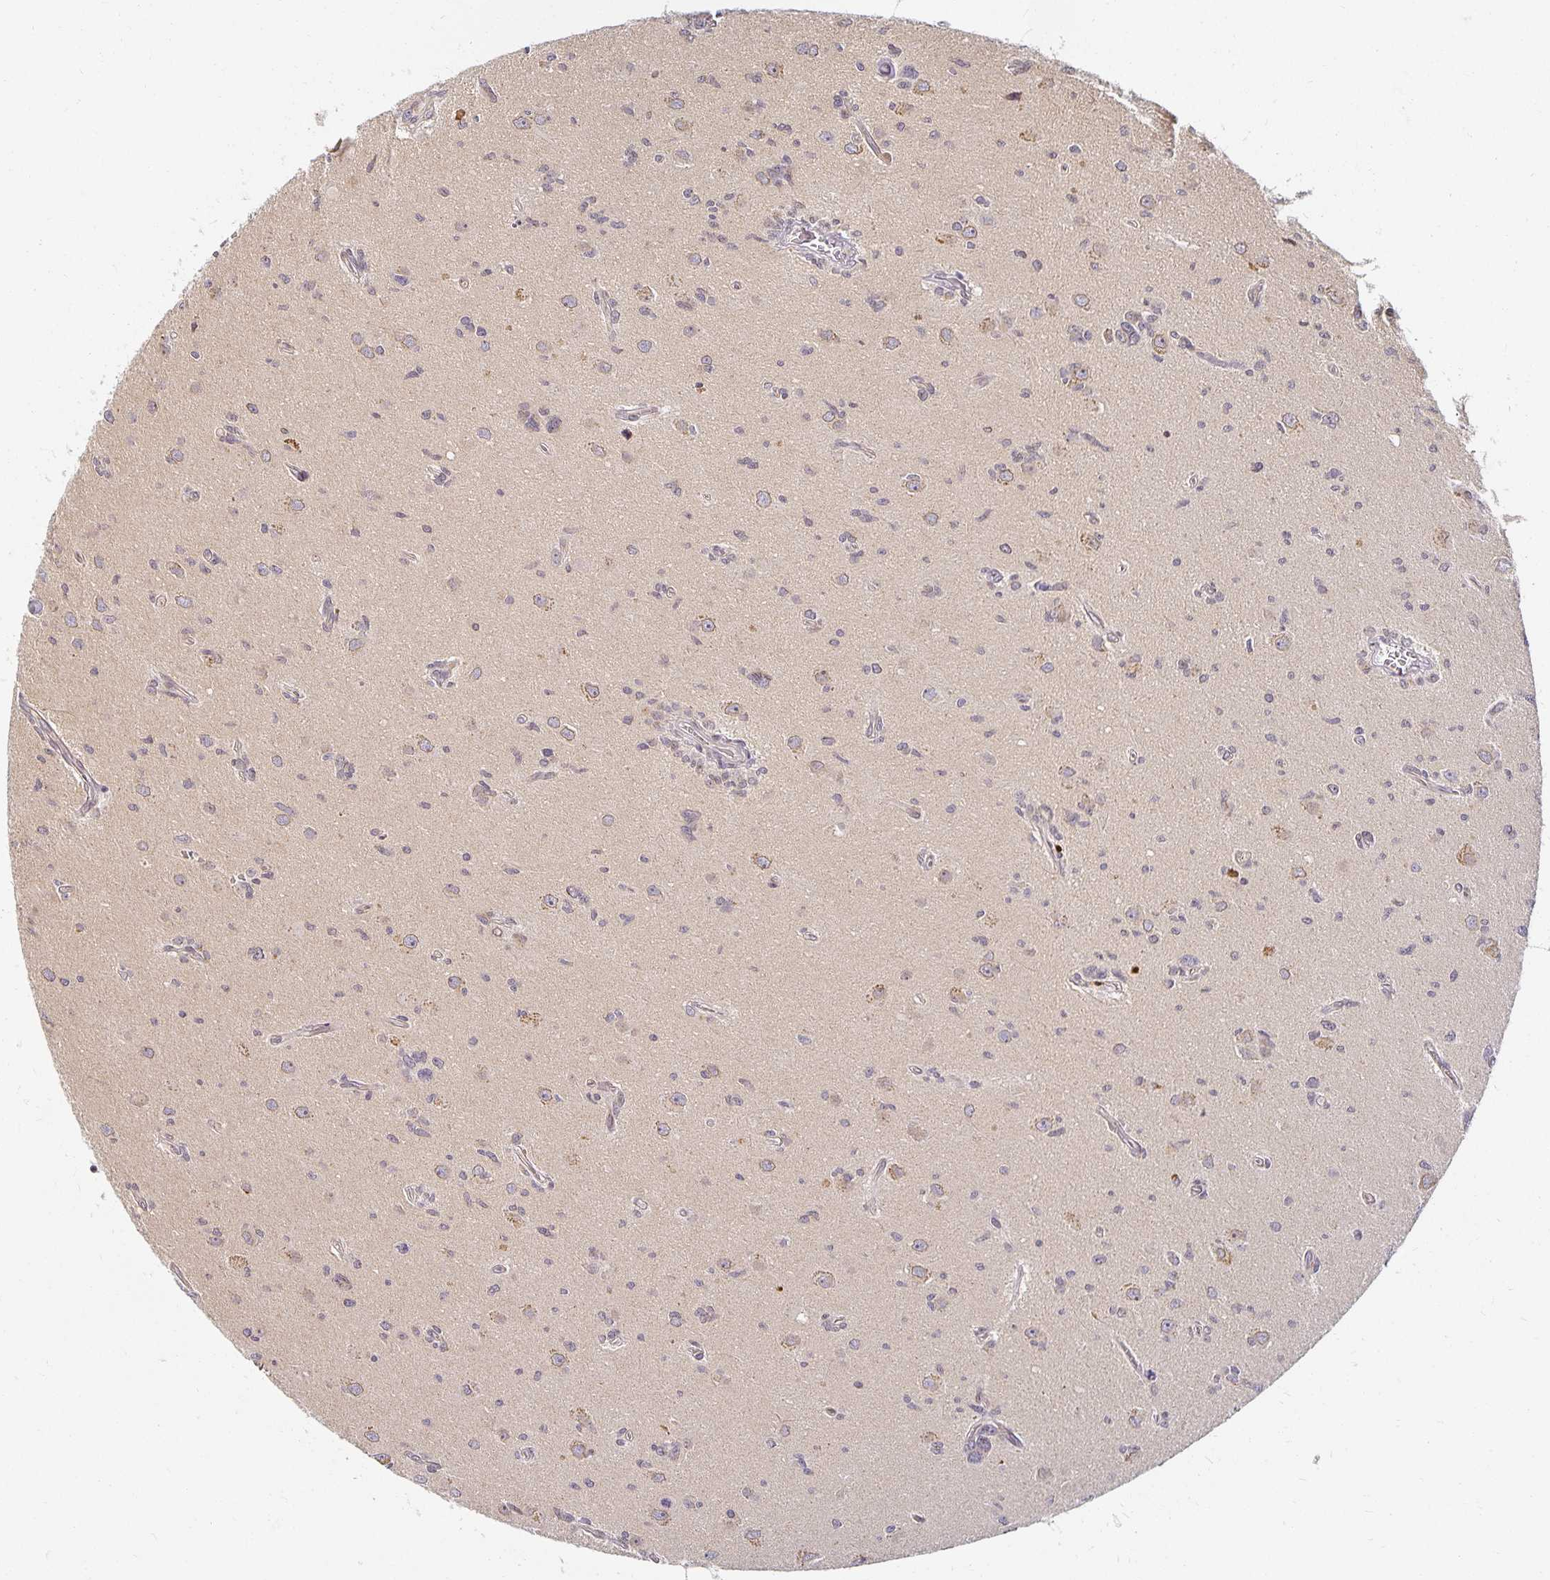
{"staining": {"intensity": "weak", "quantity": "<25%", "location": "cytoplasmic/membranous"}, "tissue": "glioma", "cell_type": "Tumor cells", "image_type": "cancer", "snomed": [{"axis": "morphology", "description": "Glioma, malignant, High grade"}, {"axis": "topography", "description": "Brain"}], "caption": "DAB immunohistochemical staining of human glioma reveals no significant staining in tumor cells.", "gene": "EHF", "patient": {"sex": "male", "age": 67}}